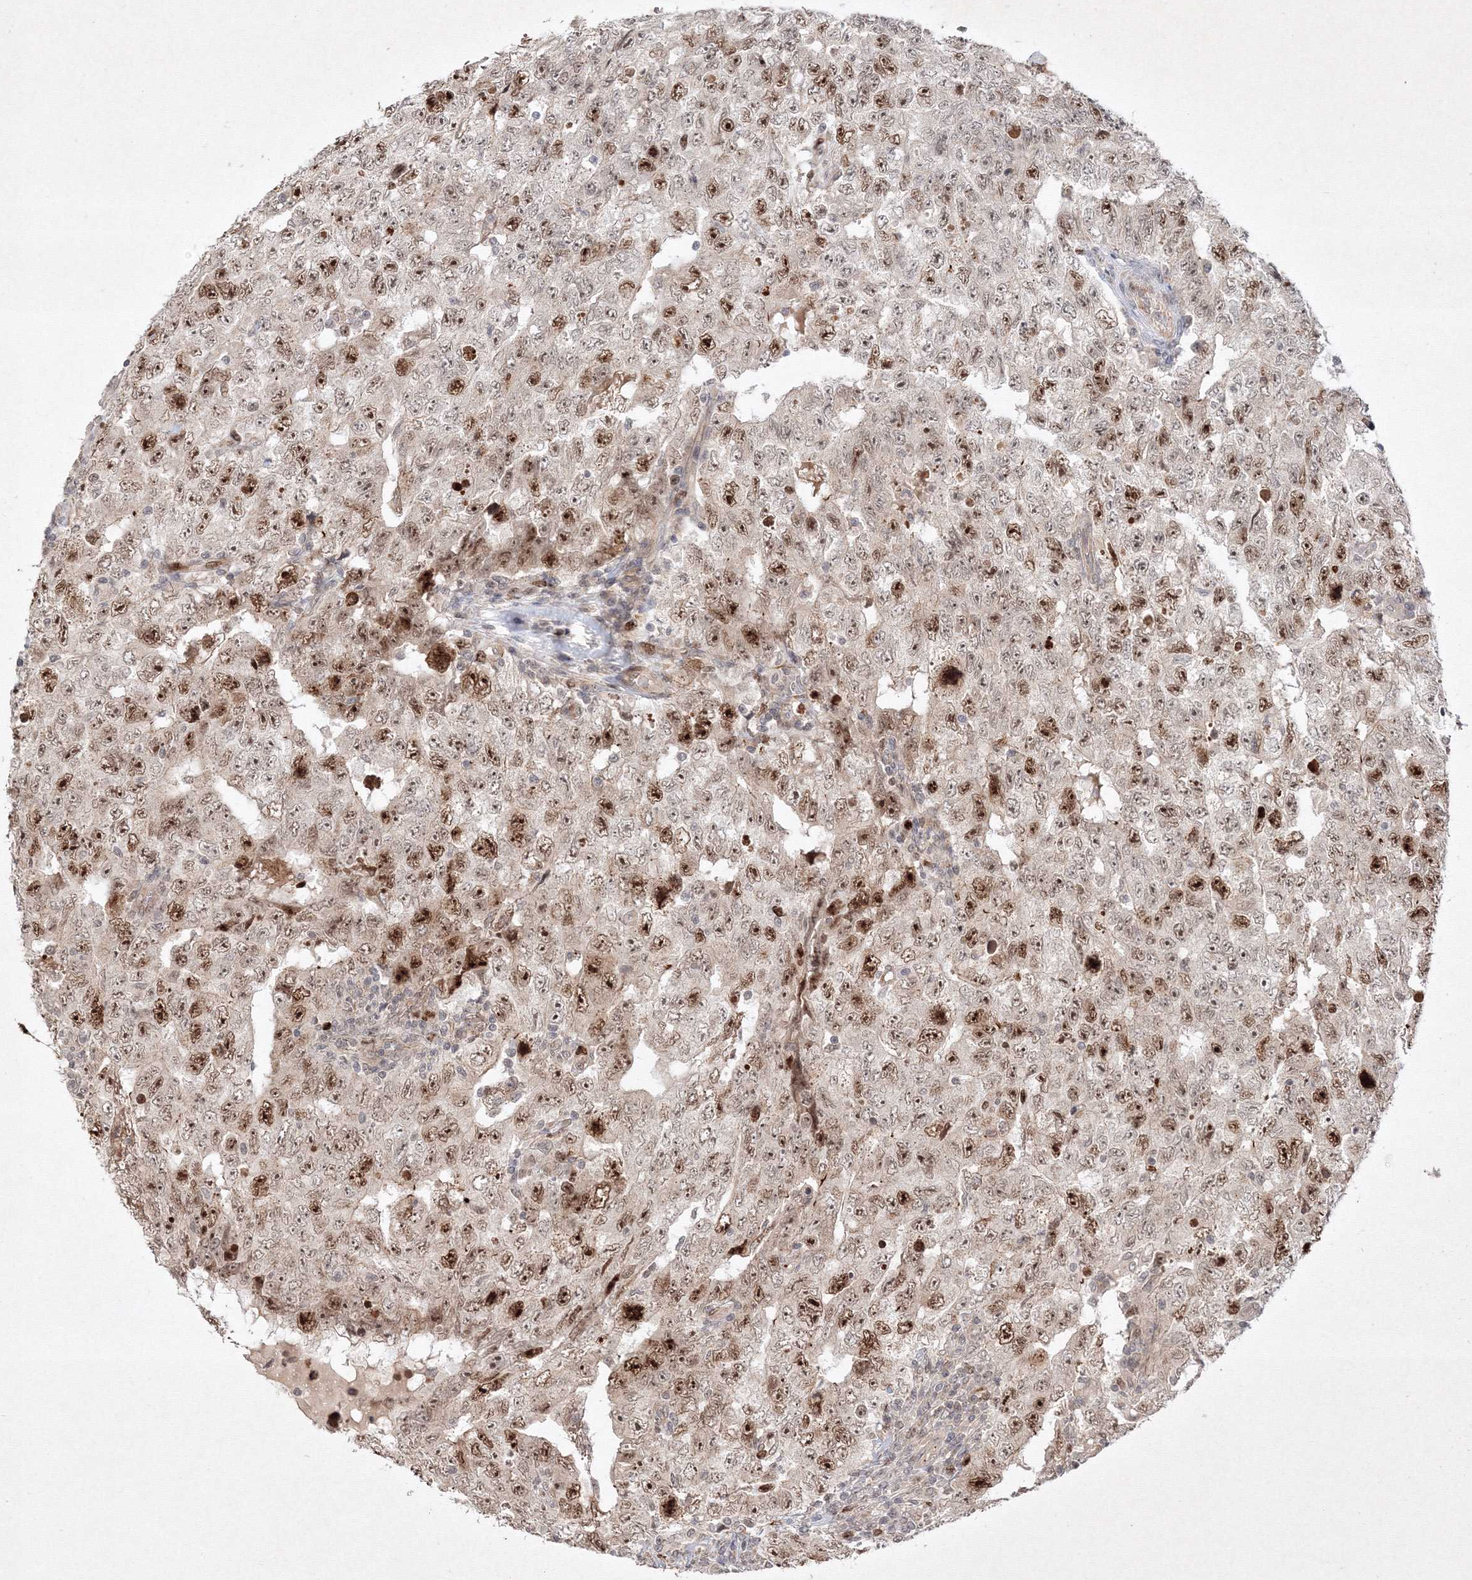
{"staining": {"intensity": "moderate", "quantity": ">75%", "location": "nuclear"}, "tissue": "testis cancer", "cell_type": "Tumor cells", "image_type": "cancer", "snomed": [{"axis": "morphology", "description": "Carcinoma, Embryonal, NOS"}, {"axis": "topography", "description": "Testis"}], "caption": "Immunohistochemistry (DAB (3,3'-diaminobenzidine)) staining of testis cancer (embryonal carcinoma) reveals moderate nuclear protein staining in about >75% of tumor cells.", "gene": "KIF20A", "patient": {"sex": "male", "age": 26}}